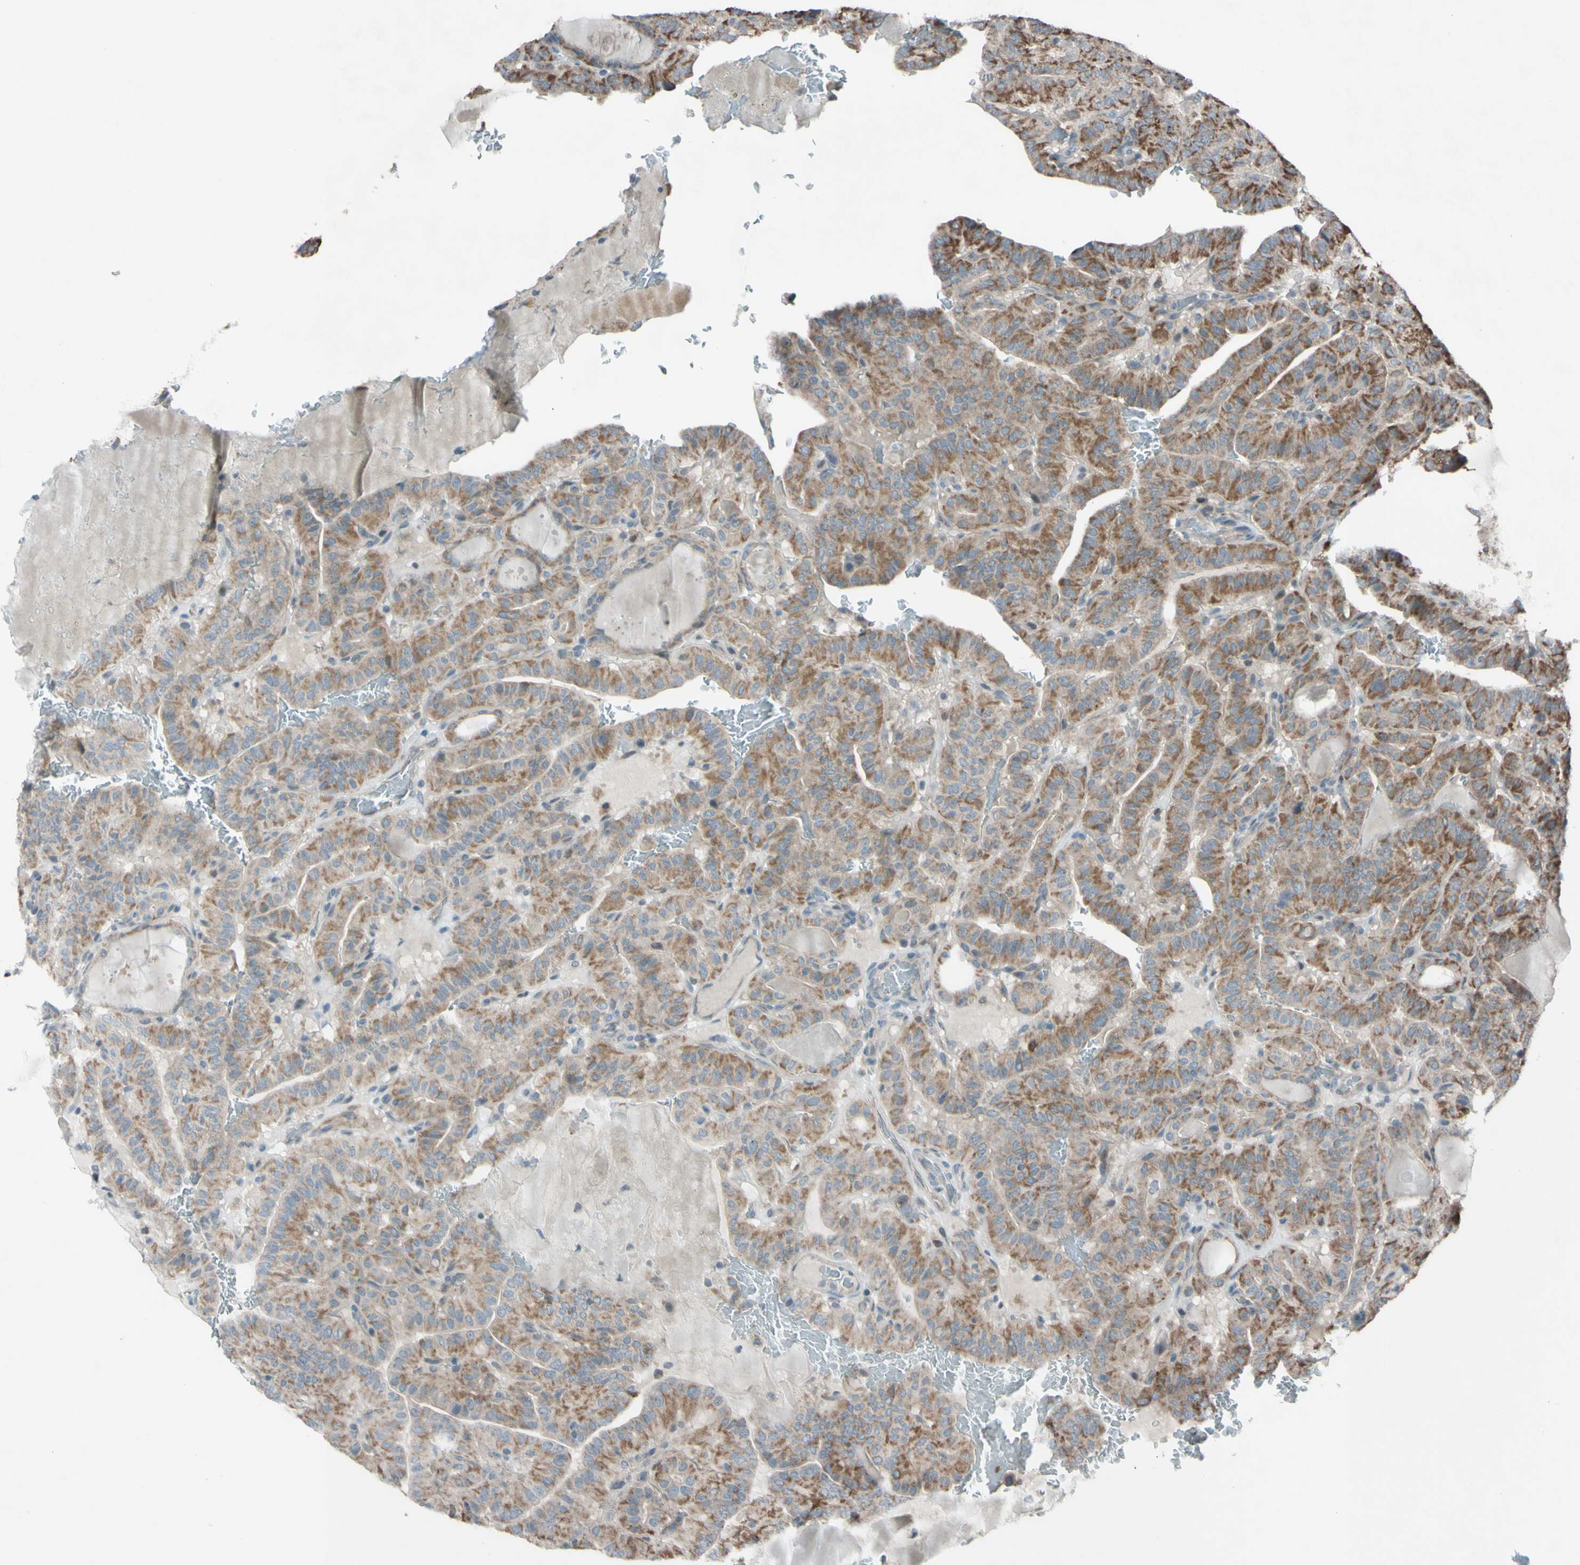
{"staining": {"intensity": "moderate", "quantity": ">75%", "location": "cytoplasmic/membranous"}, "tissue": "thyroid cancer", "cell_type": "Tumor cells", "image_type": "cancer", "snomed": [{"axis": "morphology", "description": "Papillary adenocarcinoma, NOS"}, {"axis": "topography", "description": "Thyroid gland"}], "caption": "Immunohistochemical staining of human thyroid cancer (papillary adenocarcinoma) reveals medium levels of moderate cytoplasmic/membranous protein expression in about >75% of tumor cells. The staining is performed using DAB brown chromogen to label protein expression. The nuclei are counter-stained blue using hematoxylin.", "gene": "ACOT8", "patient": {"sex": "male", "age": 77}}